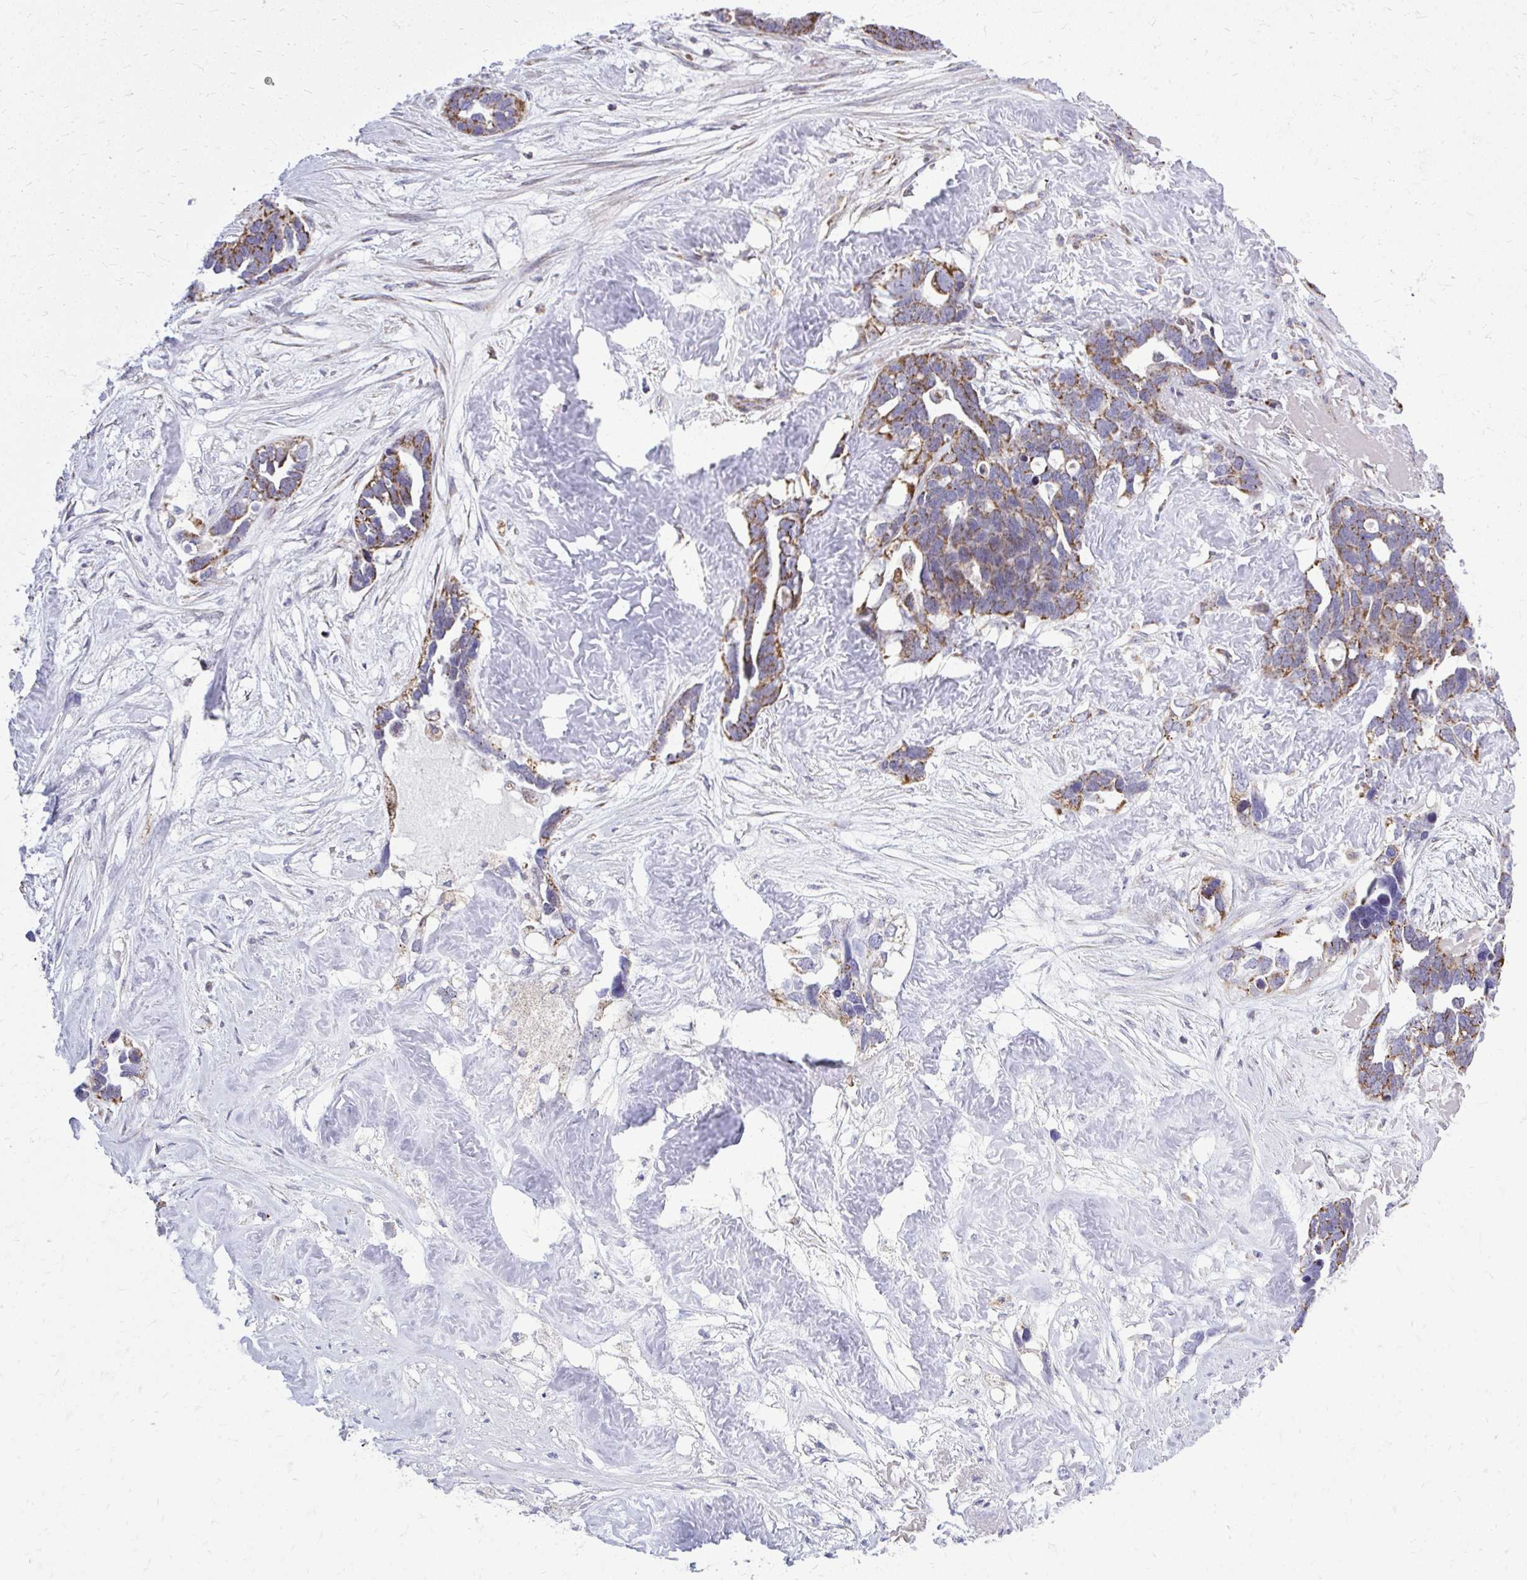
{"staining": {"intensity": "moderate", "quantity": ">75%", "location": "cytoplasmic/membranous"}, "tissue": "ovarian cancer", "cell_type": "Tumor cells", "image_type": "cancer", "snomed": [{"axis": "morphology", "description": "Cystadenocarcinoma, serous, NOS"}, {"axis": "topography", "description": "Ovary"}], "caption": "A photomicrograph of ovarian cancer stained for a protein exhibits moderate cytoplasmic/membranous brown staining in tumor cells.", "gene": "ZNF362", "patient": {"sex": "female", "age": 54}}